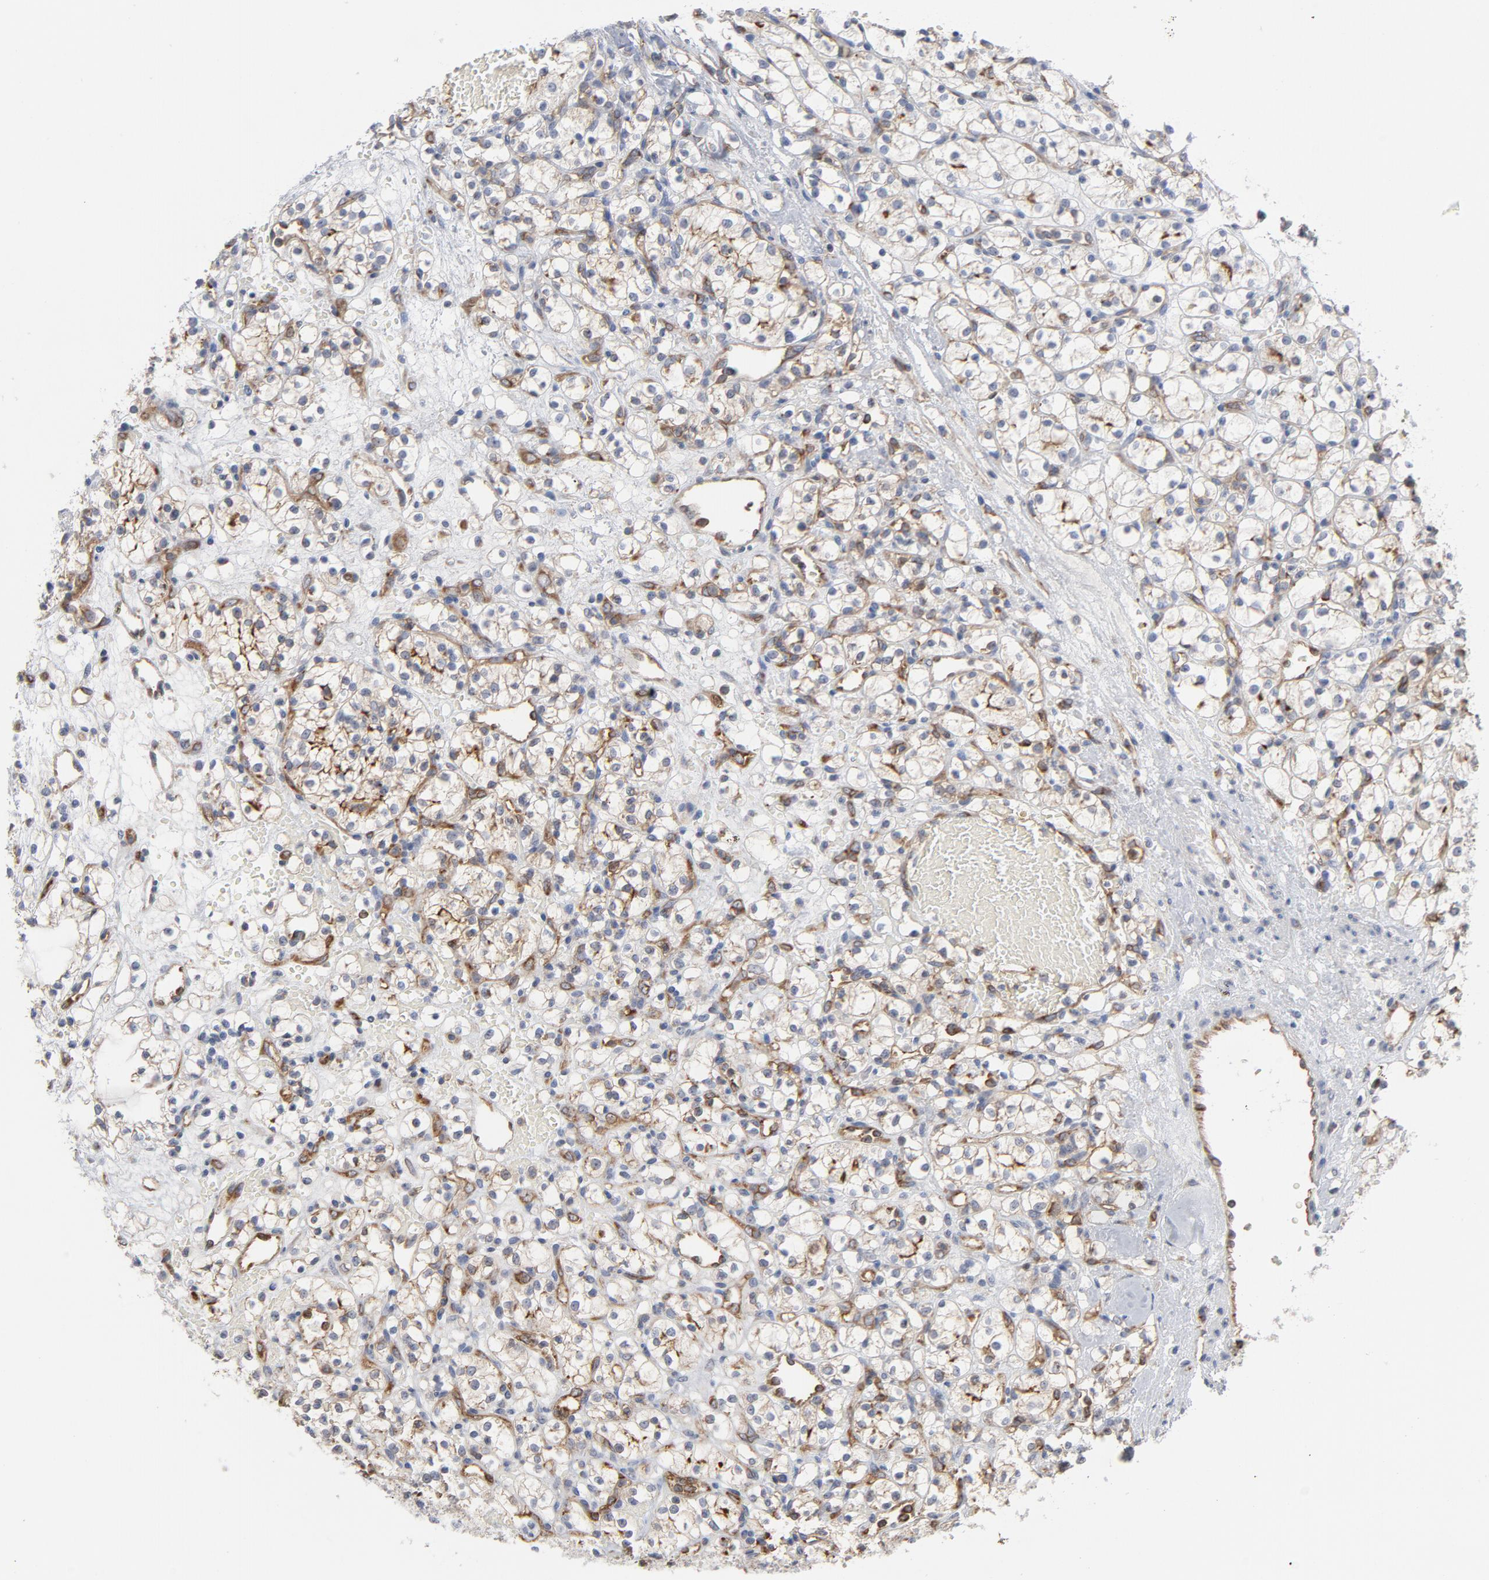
{"staining": {"intensity": "moderate", "quantity": "25%-75%", "location": "cytoplasmic/membranous"}, "tissue": "renal cancer", "cell_type": "Tumor cells", "image_type": "cancer", "snomed": [{"axis": "morphology", "description": "Adenocarcinoma, NOS"}, {"axis": "topography", "description": "Kidney"}], "caption": "Tumor cells display medium levels of moderate cytoplasmic/membranous positivity in approximately 25%-75% of cells in human adenocarcinoma (renal).", "gene": "OXA1L", "patient": {"sex": "female", "age": 60}}